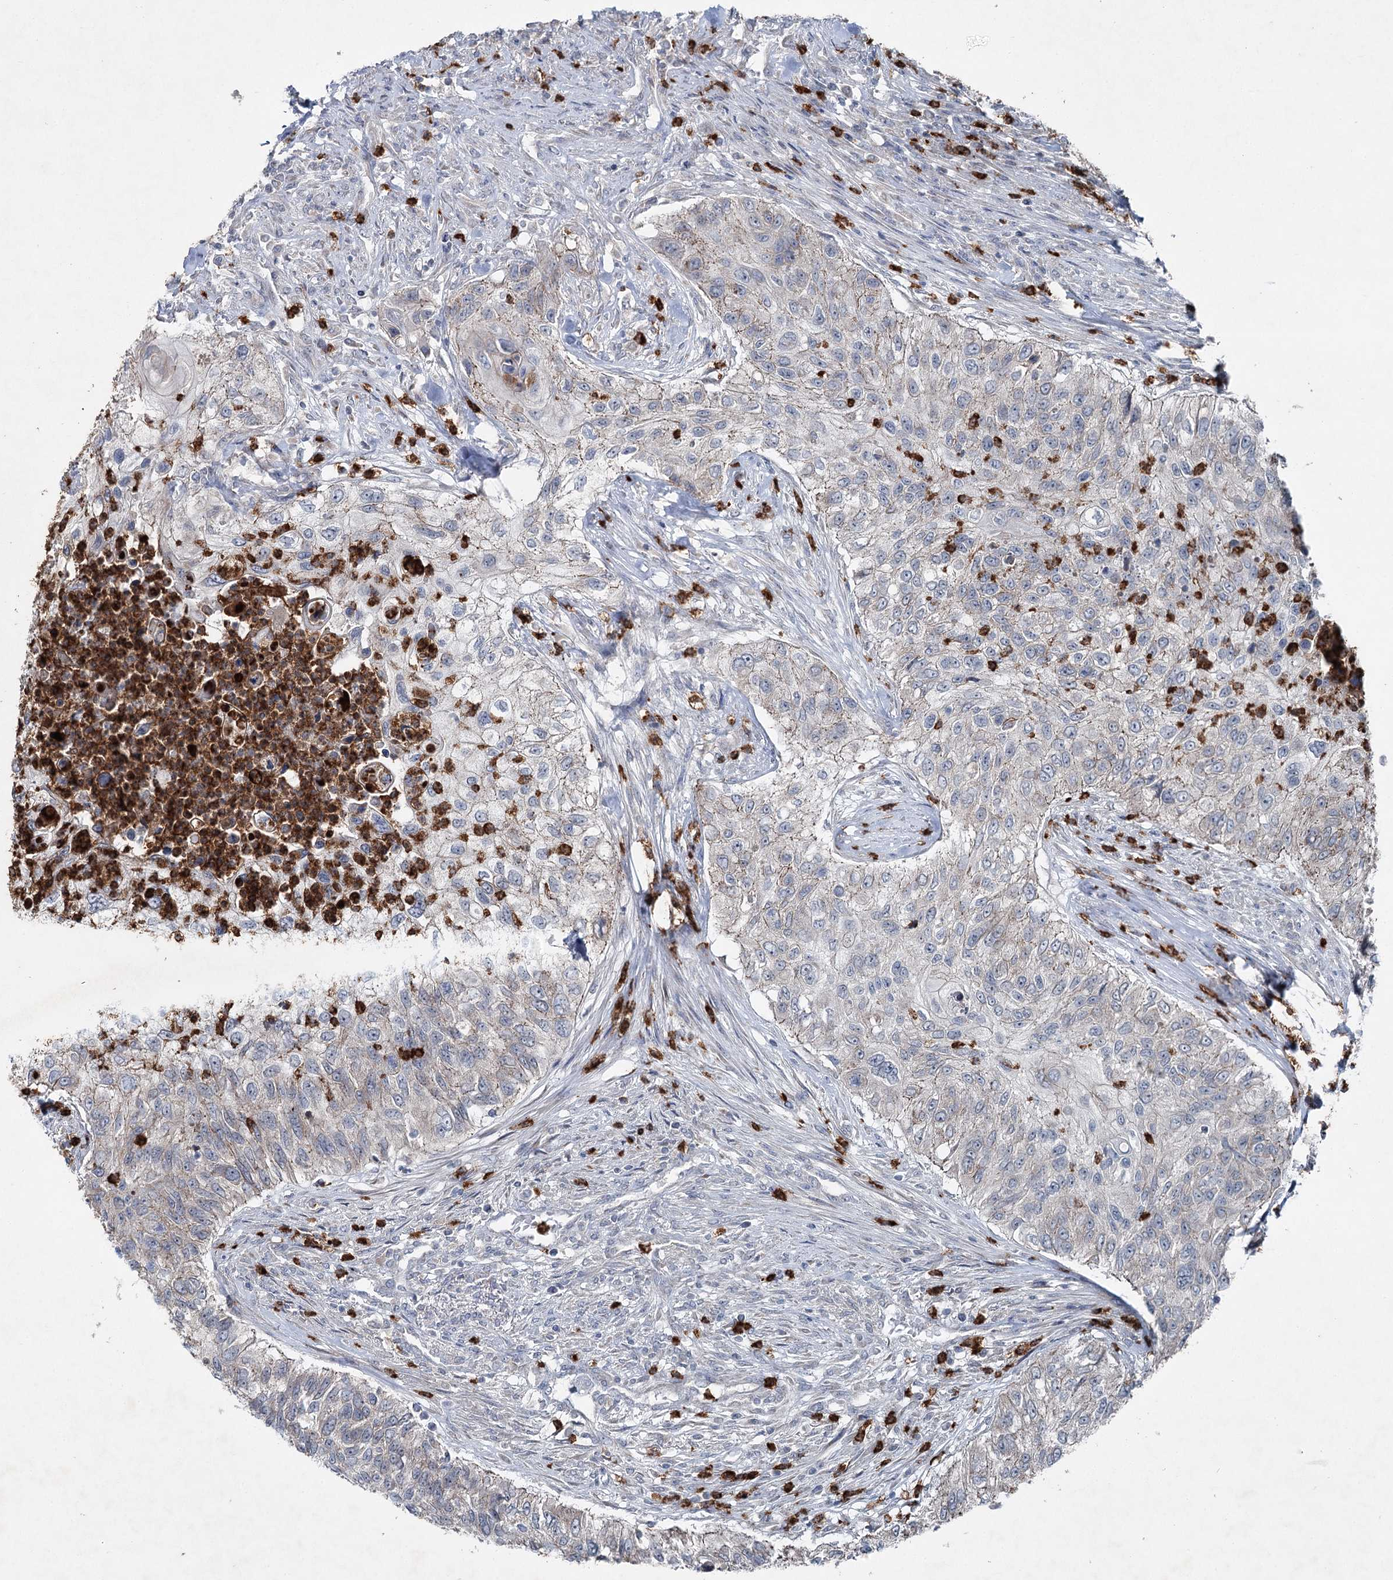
{"staining": {"intensity": "negative", "quantity": "none", "location": "none"}, "tissue": "urothelial cancer", "cell_type": "Tumor cells", "image_type": "cancer", "snomed": [{"axis": "morphology", "description": "Urothelial carcinoma, High grade"}, {"axis": "topography", "description": "Urinary bladder"}], "caption": "DAB (3,3'-diaminobenzidine) immunohistochemical staining of human urothelial carcinoma (high-grade) demonstrates no significant positivity in tumor cells.", "gene": "PLA2G12A", "patient": {"sex": "female", "age": 60}}